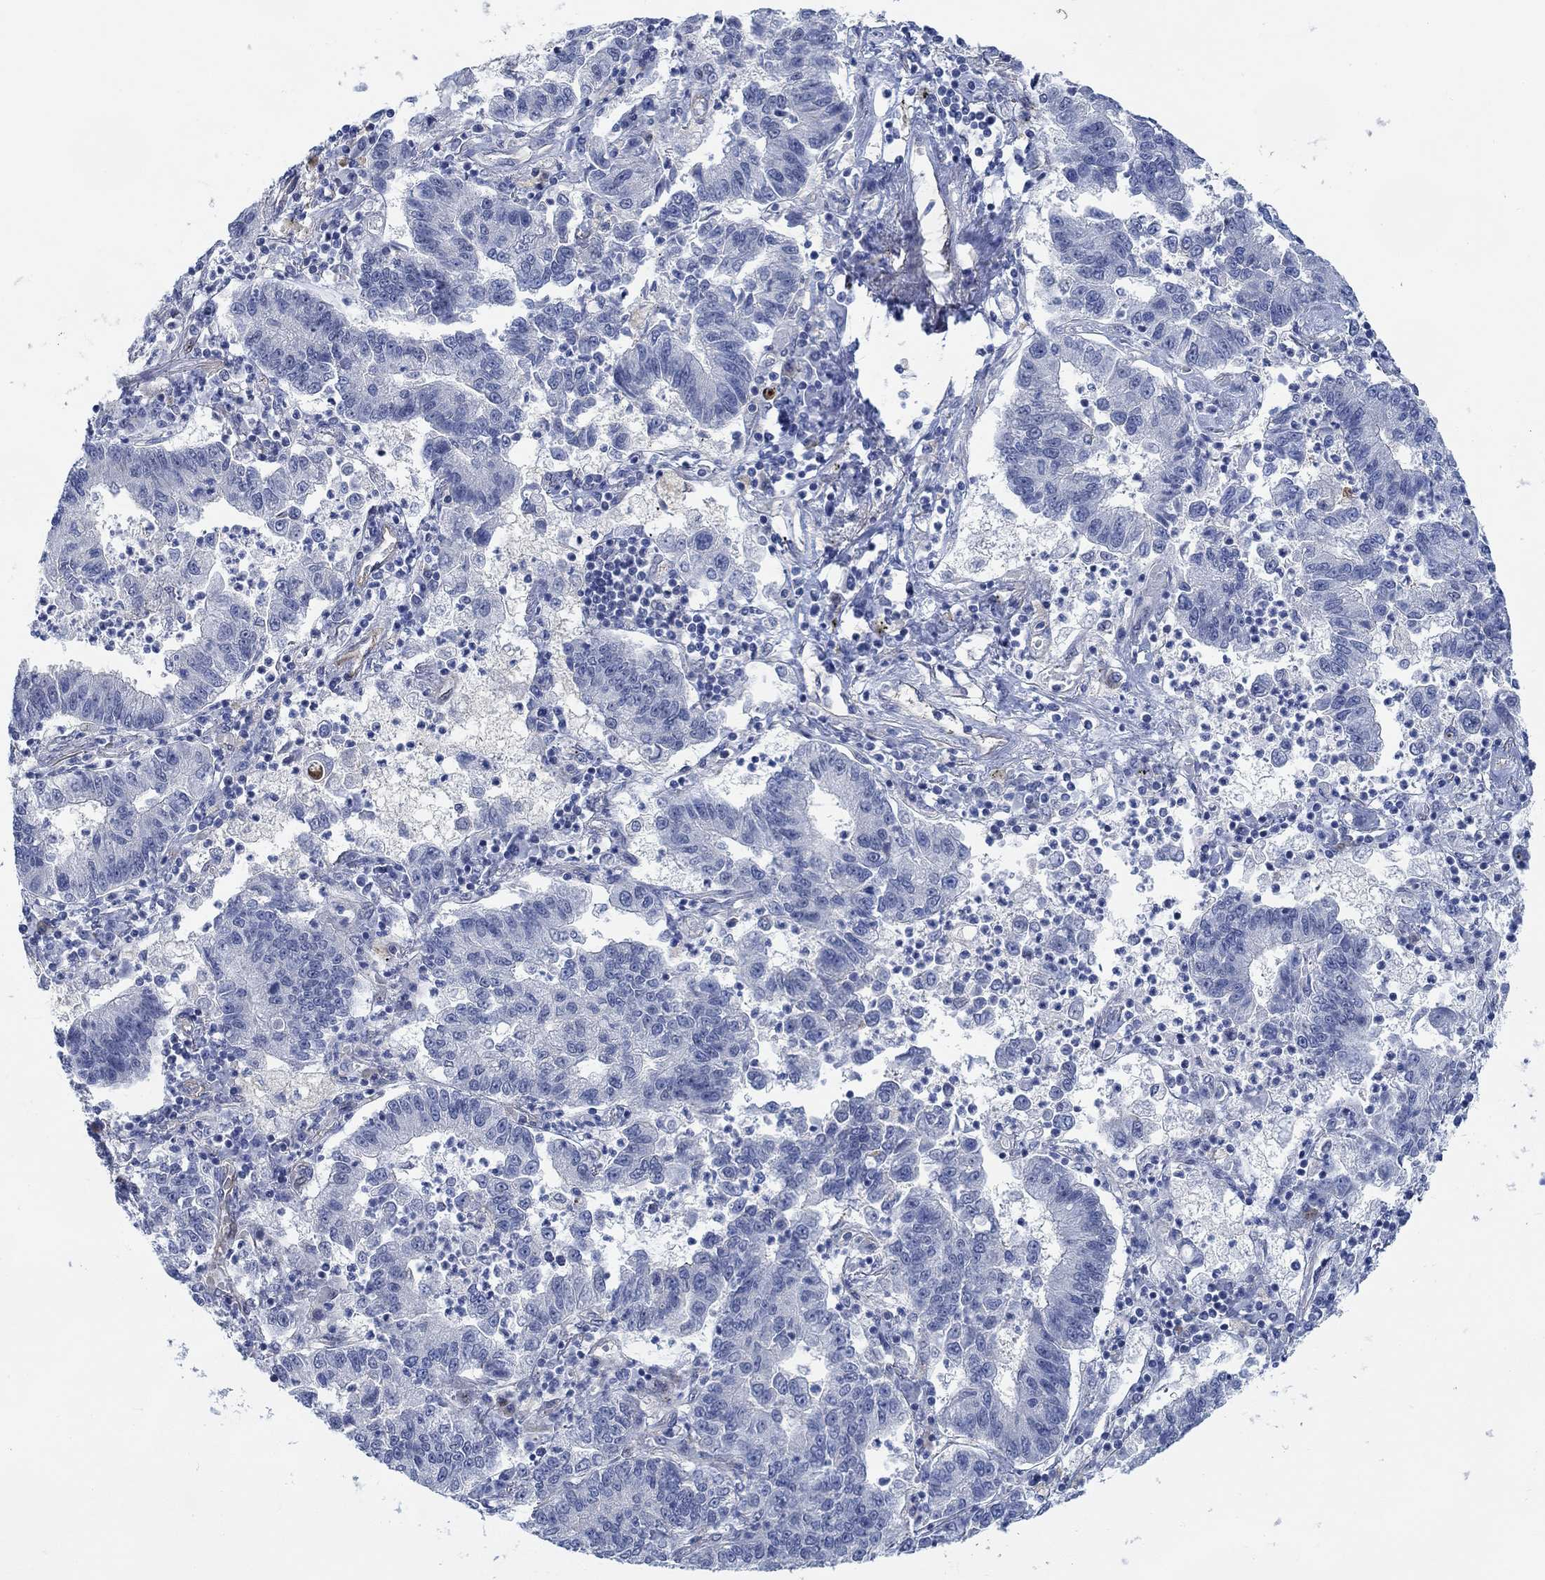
{"staining": {"intensity": "negative", "quantity": "none", "location": "none"}, "tissue": "lung cancer", "cell_type": "Tumor cells", "image_type": "cancer", "snomed": [{"axis": "morphology", "description": "Adenocarcinoma, NOS"}, {"axis": "topography", "description": "Lung"}], "caption": "Lung adenocarcinoma was stained to show a protein in brown. There is no significant positivity in tumor cells.", "gene": "KCNH8", "patient": {"sex": "female", "age": 57}}